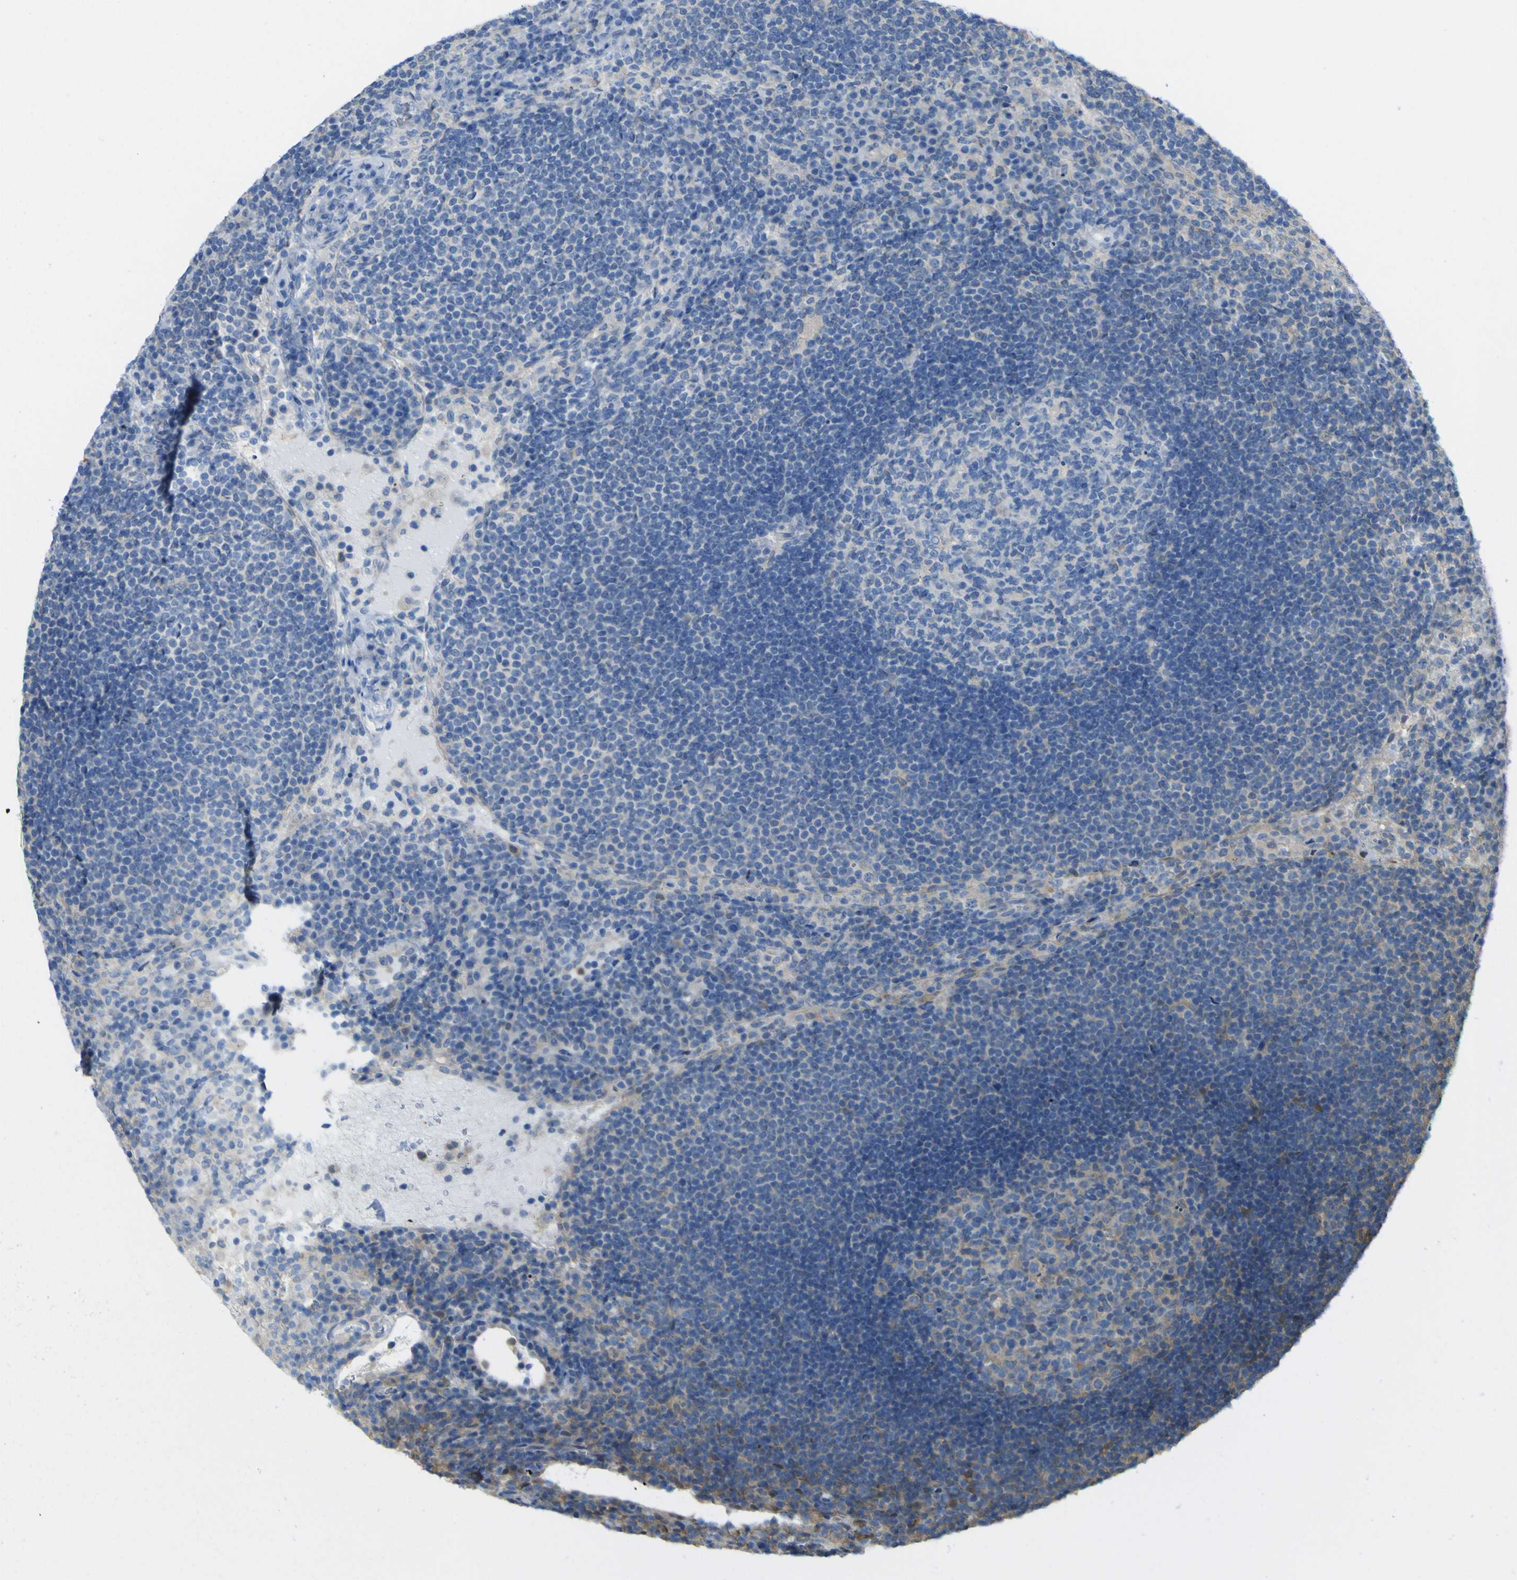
{"staining": {"intensity": "moderate", "quantity": "<25%", "location": "cytoplasmic/membranous"}, "tissue": "lymph node", "cell_type": "Germinal center cells", "image_type": "normal", "snomed": [{"axis": "morphology", "description": "Normal tissue, NOS"}, {"axis": "topography", "description": "Lymph node"}], "caption": "Protein staining exhibits moderate cytoplasmic/membranous staining in approximately <25% of germinal center cells in benign lymph node. The protein is stained brown, and the nuclei are stained in blue (DAB (3,3'-diaminobenzidine) IHC with brightfield microscopy, high magnification).", "gene": "ABHD3", "patient": {"sex": "female", "age": 53}}